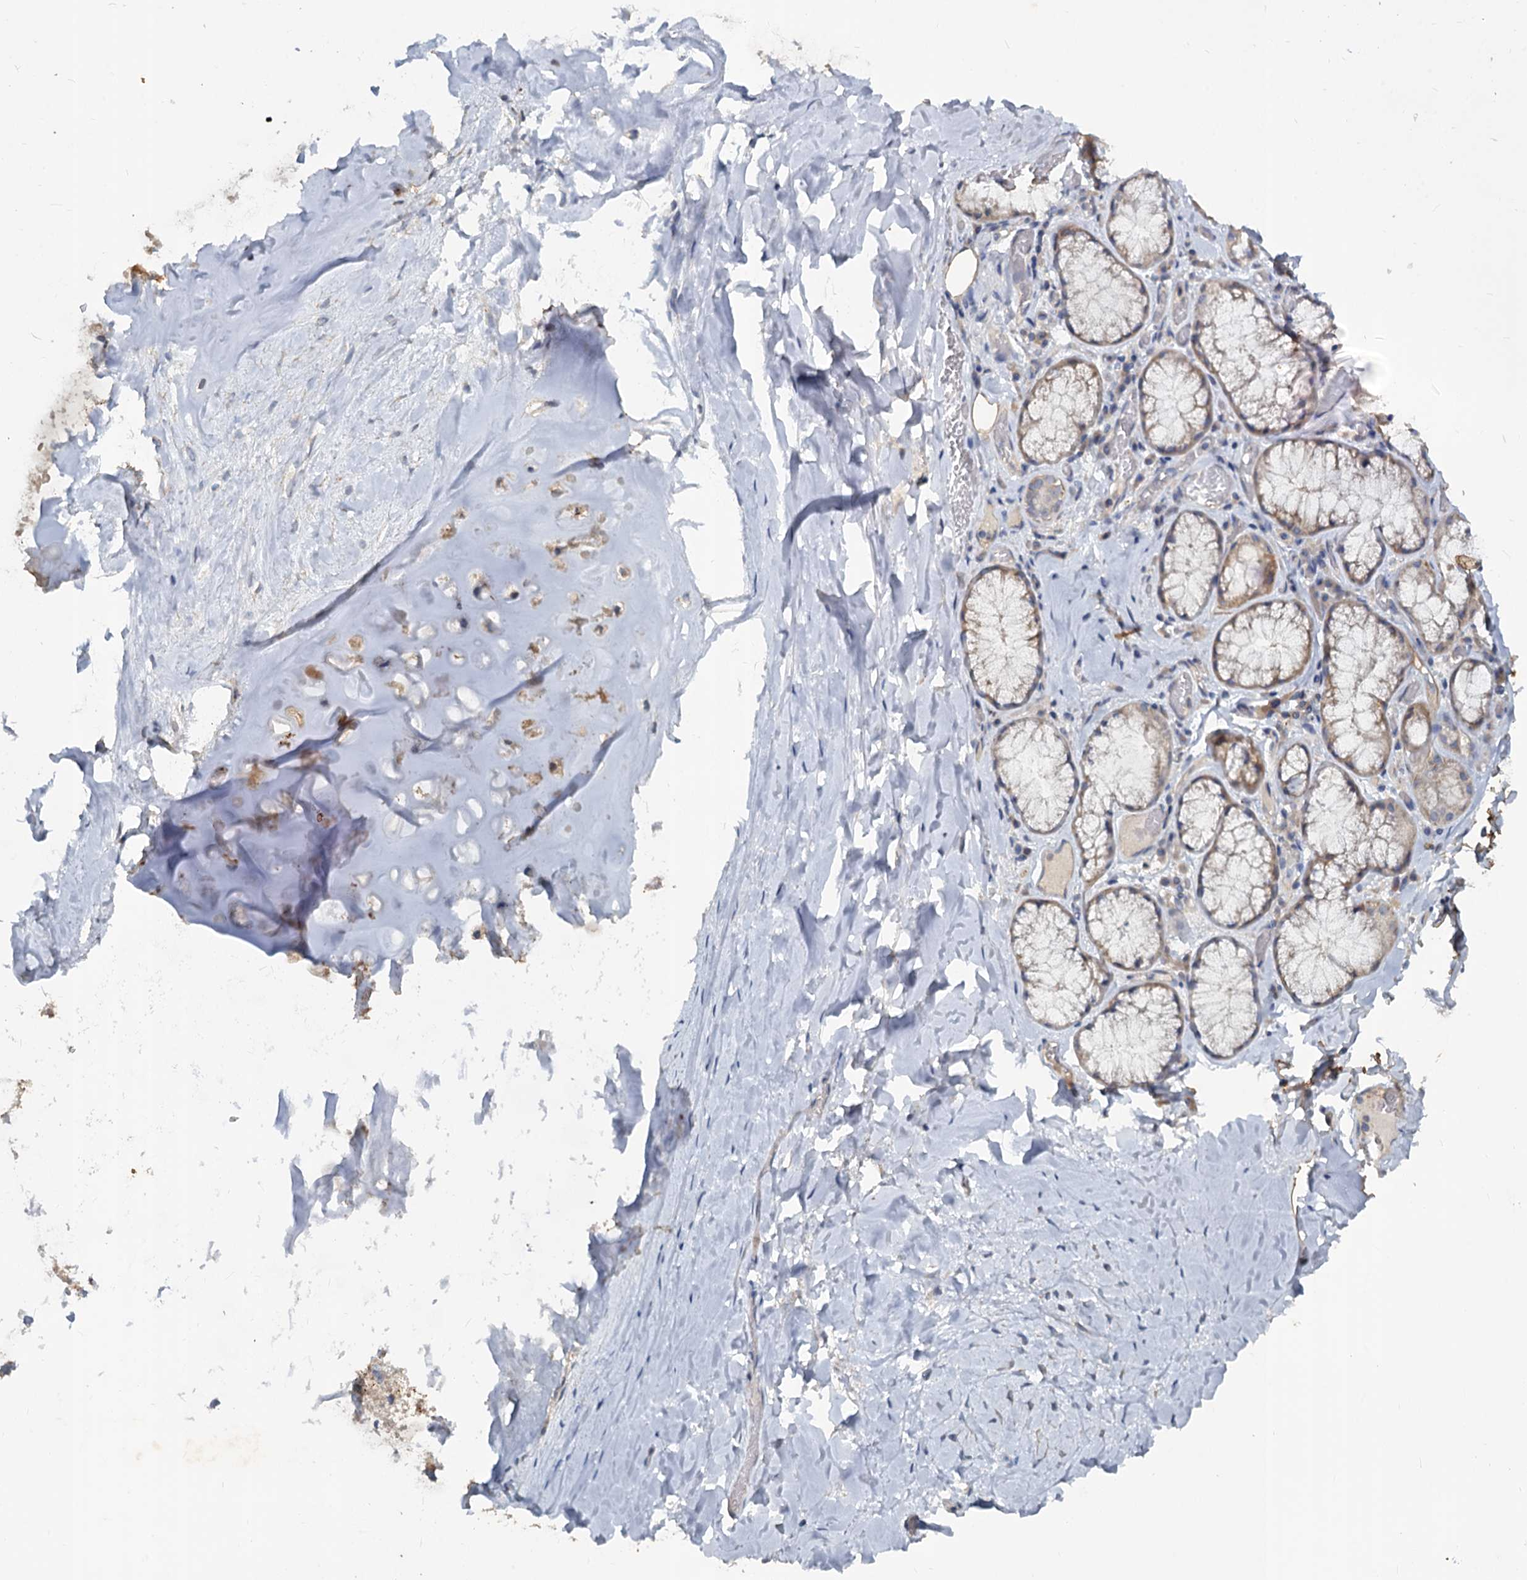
{"staining": {"intensity": "negative", "quantity": "none", "location": "none"}, "tissue": "adipose tissue", "cell_type": "Adipocytes", "image_type": "normal", "snomed": [{"axis": "morphology", "description": "Normal tissue, NOS"}, {"axis": "topography", "description": "Lymph node"}, {"axis": "topography", "description": "Cartilage tissue"}, {"axis": "topography", "description": "Bronchus"}], "caption": "Immunohistochemical staining of unremarkable human adipose tissue exhibits no significant staining in adipocytes. (DAB (3,3'-diaminobenzidine) immunohistochemistry (IHC), high magnification).", "gene": "SLC2A7", "patient": {"sex": "male", "age": 63}}